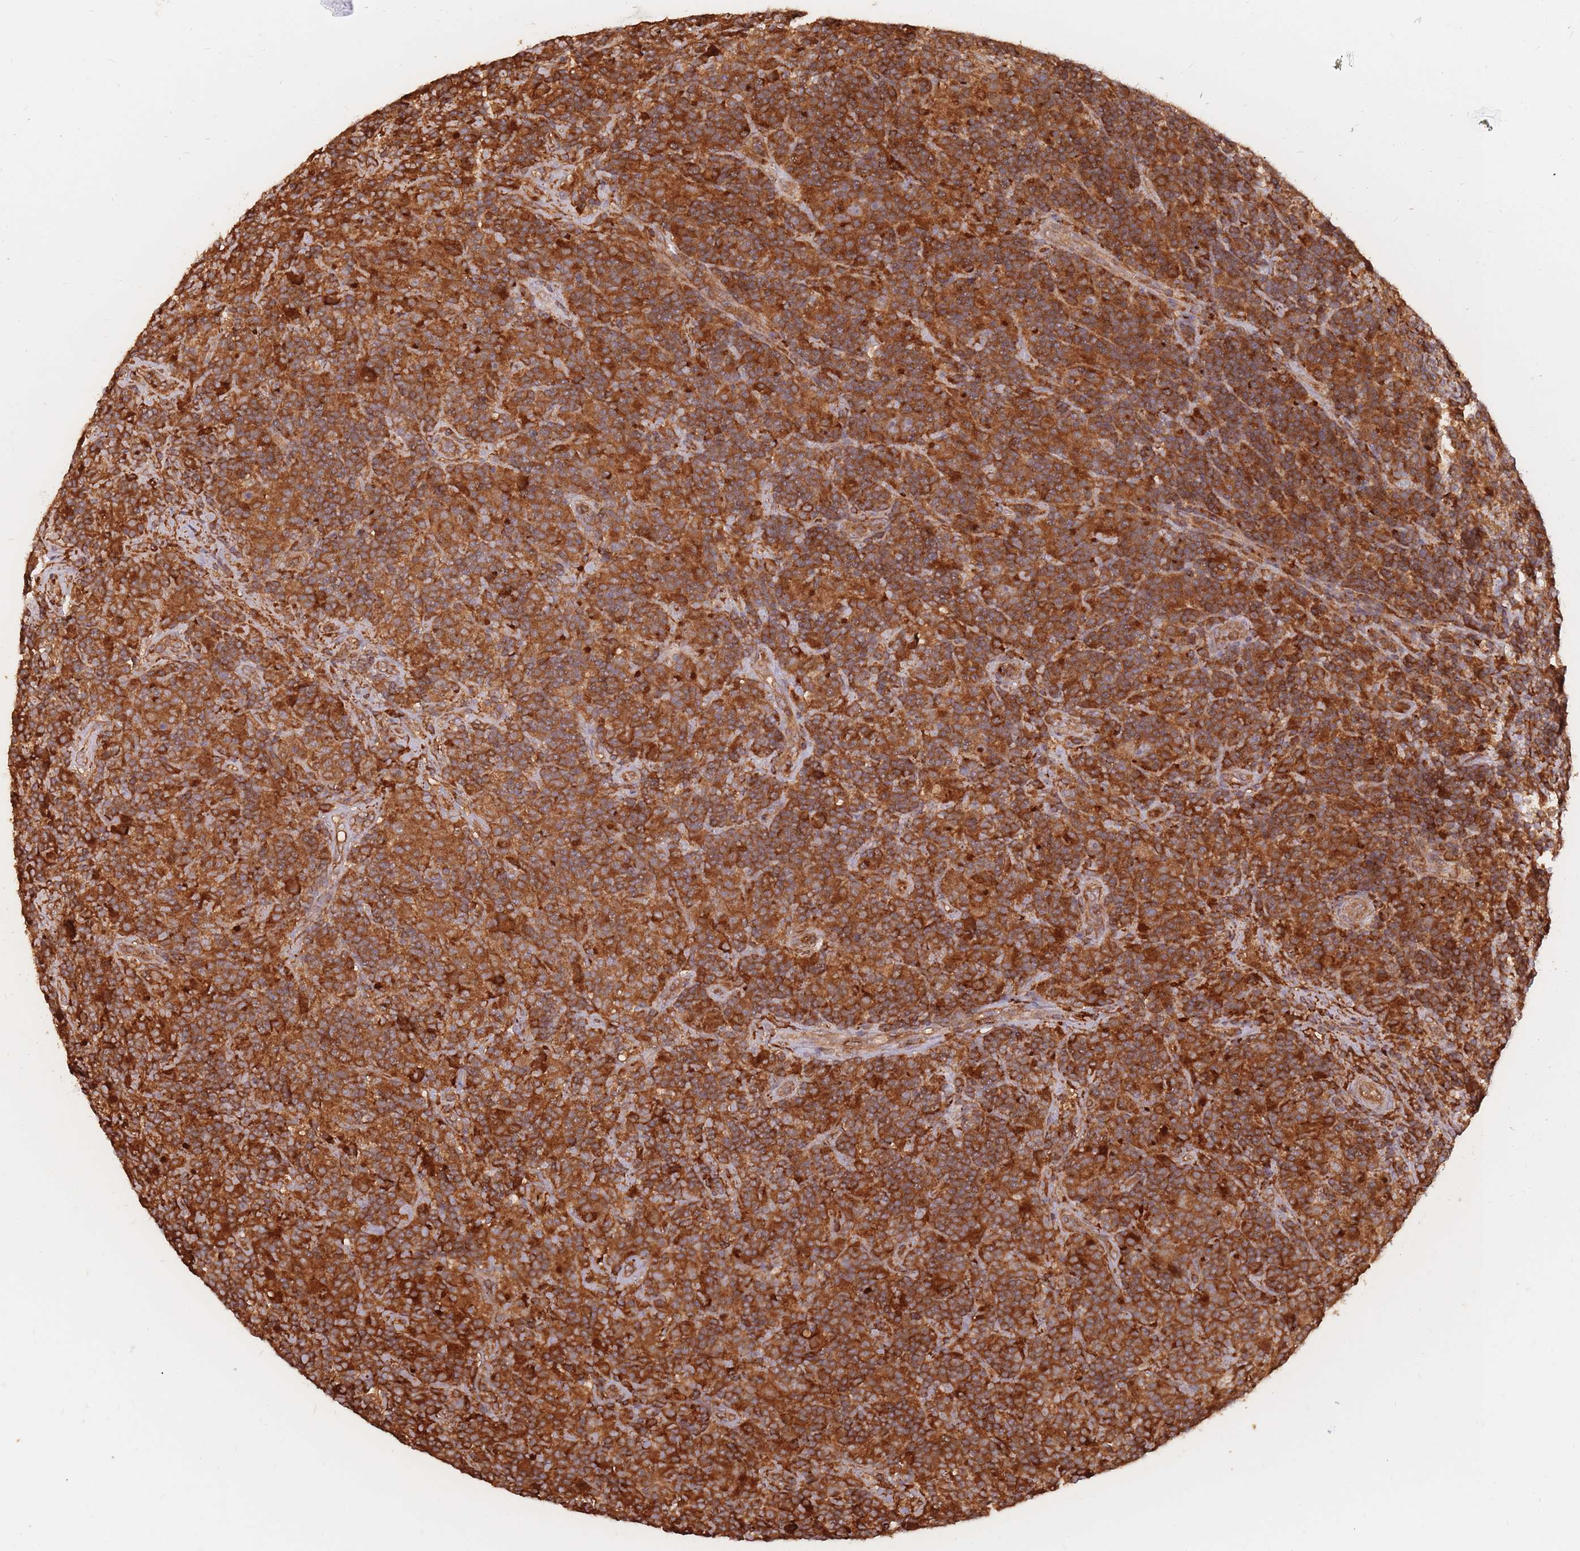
{"staining": {"intensity": "strong", "quantity": ">75%", "location": "cytoplasmic/membranous"}, "tissue": "lymphoma", "cell_type": "Tumor cells", "image_type": "cancer", "snomed": [{"axis": "morphology", "description": "Hodgkin's disease, NOS"}, {"axis": "topography", "description": "Lymph node"}], "caption": "Human Hodgkin's disease stained for a protein (brown) reveals strong cytoplasmic/membranous positive staining in approximately >75% of tumor cells.", "gene": "RASSF2", "patient": {"sex": "male", "age": 70}}